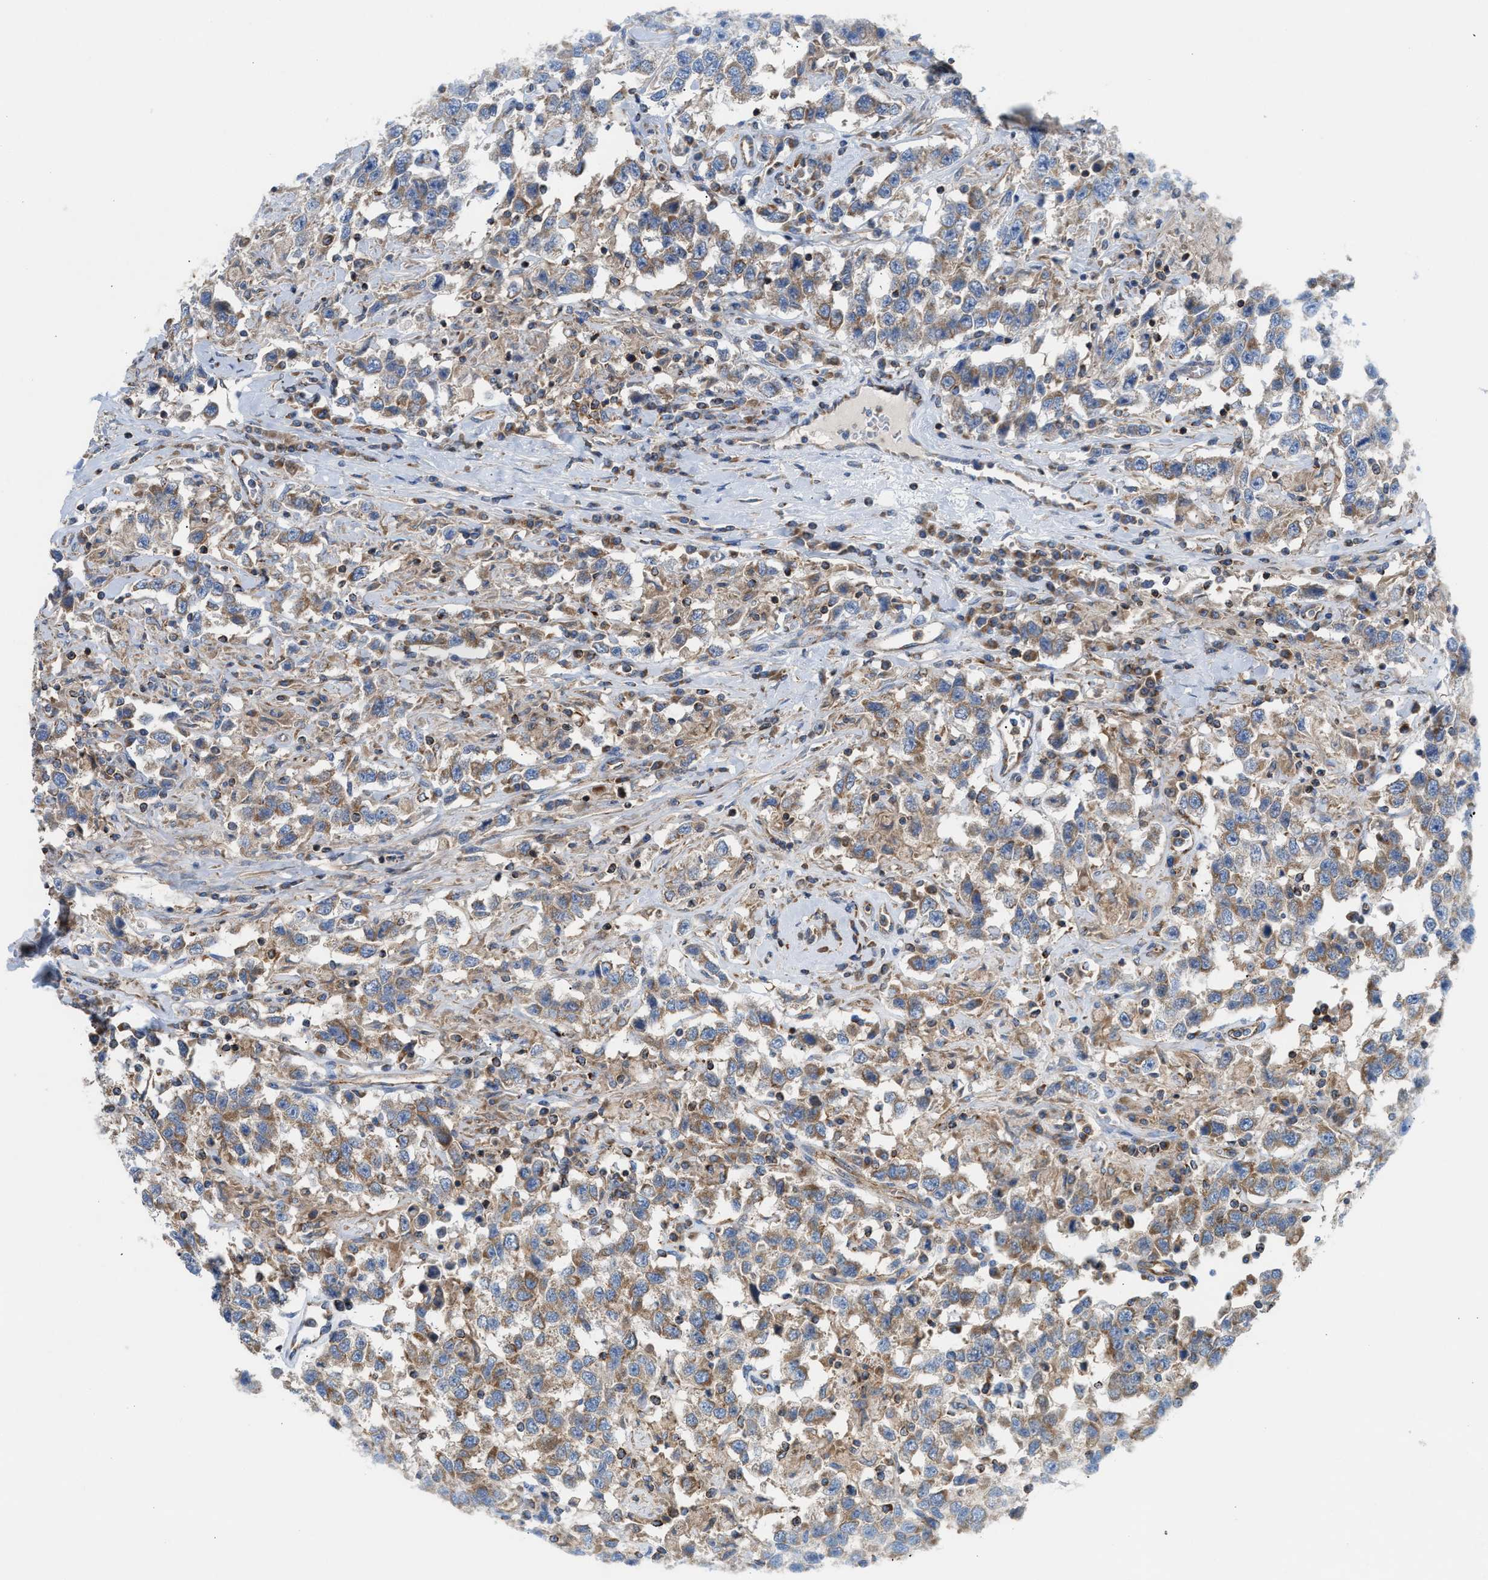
{"staining": {"intensity": "weak", "quantity": ">75%", "location": "cytoplasmic/membranous"}, "tissue": "testis cancer", "cell_type": "Tumor cells", "image_type": "cancer", "snomed": [{"axis": "morphology", "description": "Seminoma, NOS"}, {"axis": "topography", "description": "Testis"}], "caption": "The micrograph demonstrates staining of testis cancer (seminoma), revealing weak cytoplasmic/membranous protein expression (brown color) within tumor cells. (DAB (3,3'-diaminobenzidine) IHC with brightfield microscopy, high magnification).", "gene": "TBC1D15", "patient": {"sex": "male", "age": 41}}